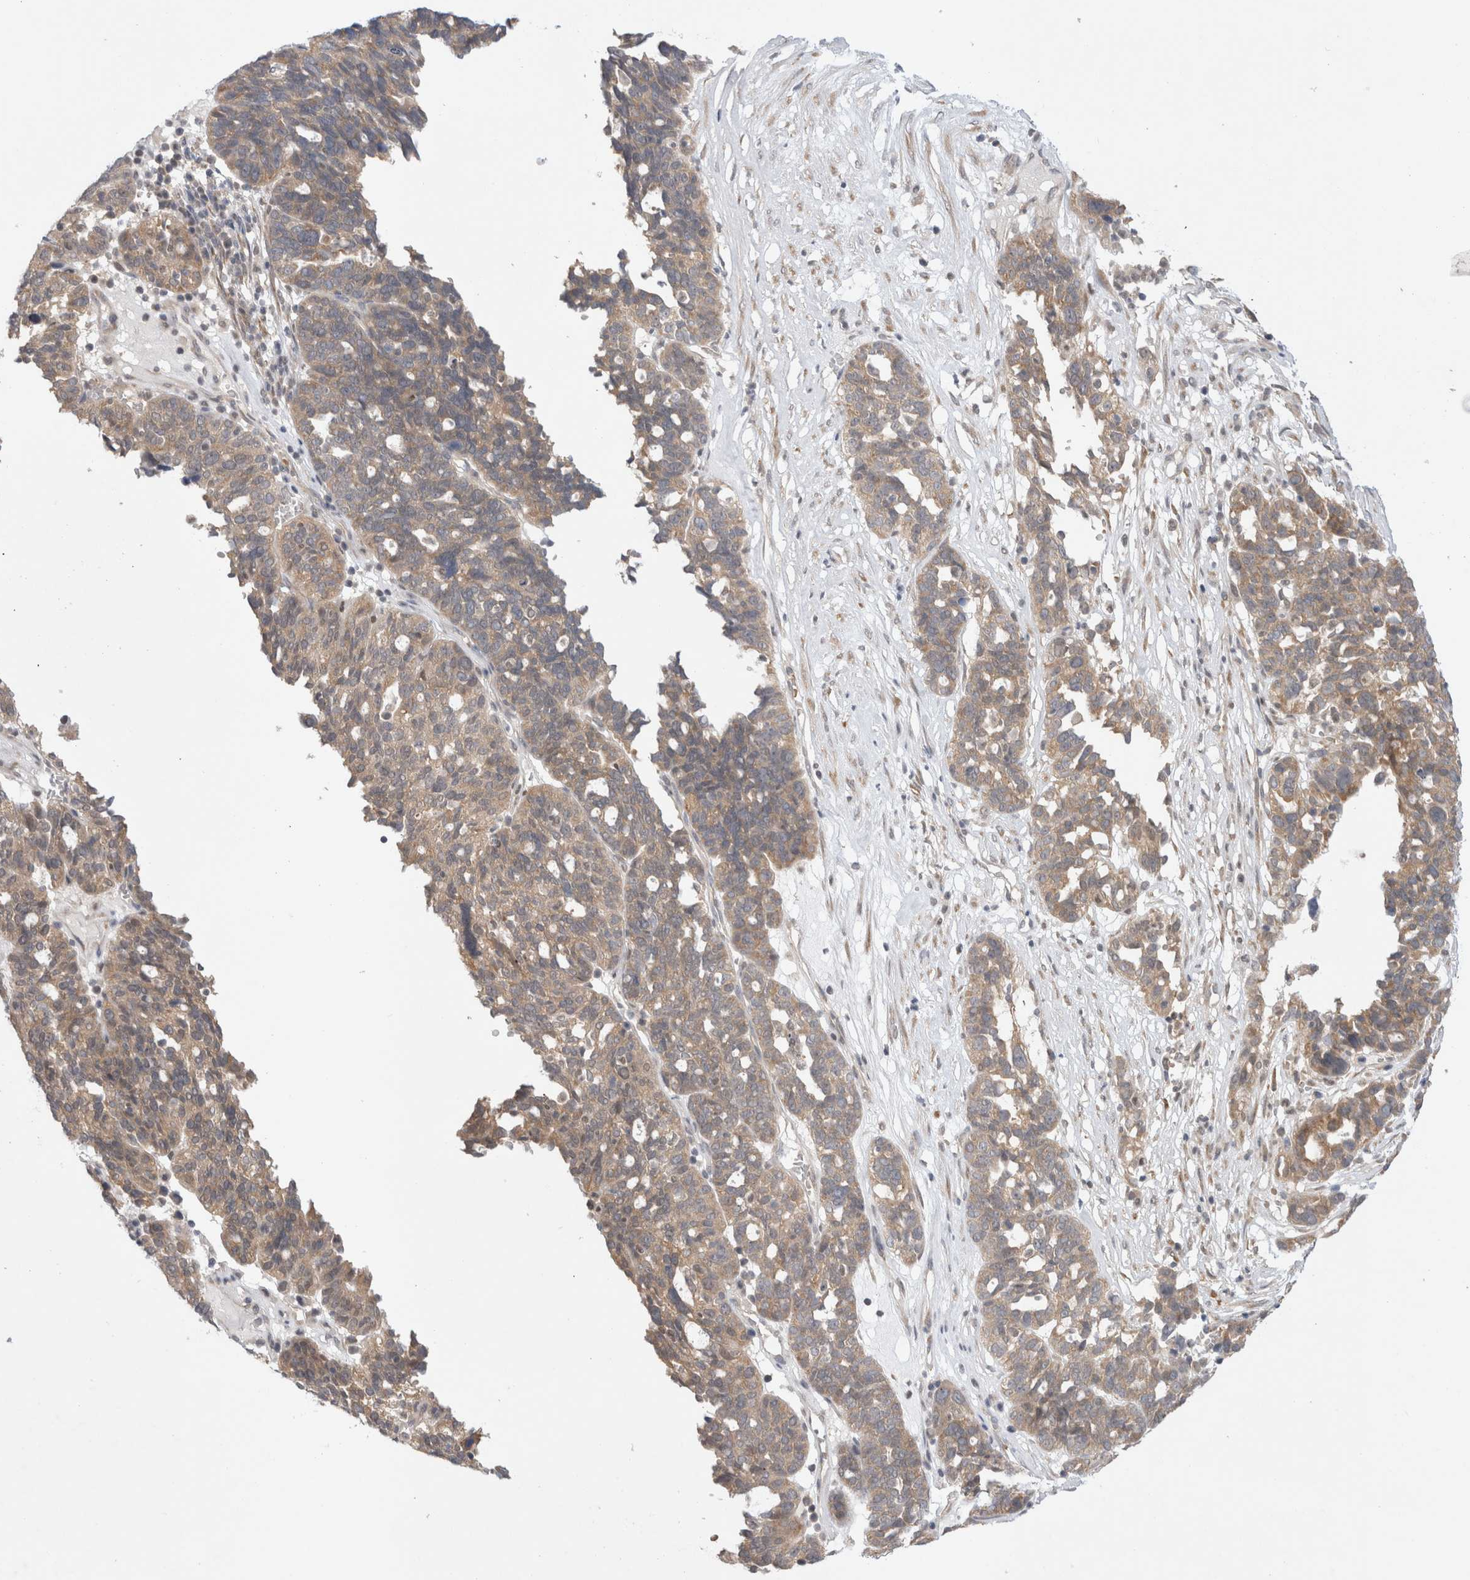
{"staining": {"intensity": "weak", "quantity": ">75%", "location": "cytoplasmic/membranous"}, "tissue": "ovarian cancer", "cell_type": "Tumor cells", "image_type": "cancer", "snomed": [{"axis": "morphology", "description": "Cystadenocarcinoma, serous, NOS"}, {"axis": "topography", "description": "Ovary"}], "caption": "Immunohistochemistry (IHC) histopathology image of human serous cystadenocarcinoma (ovarian) stained for a protein (brown), which exhibits low levels of weak cytoplasmic/membranous staining in about >75% of tumor cells.", "gene": "EIF3E", "patient": {"sex": "female", "age": 59}}